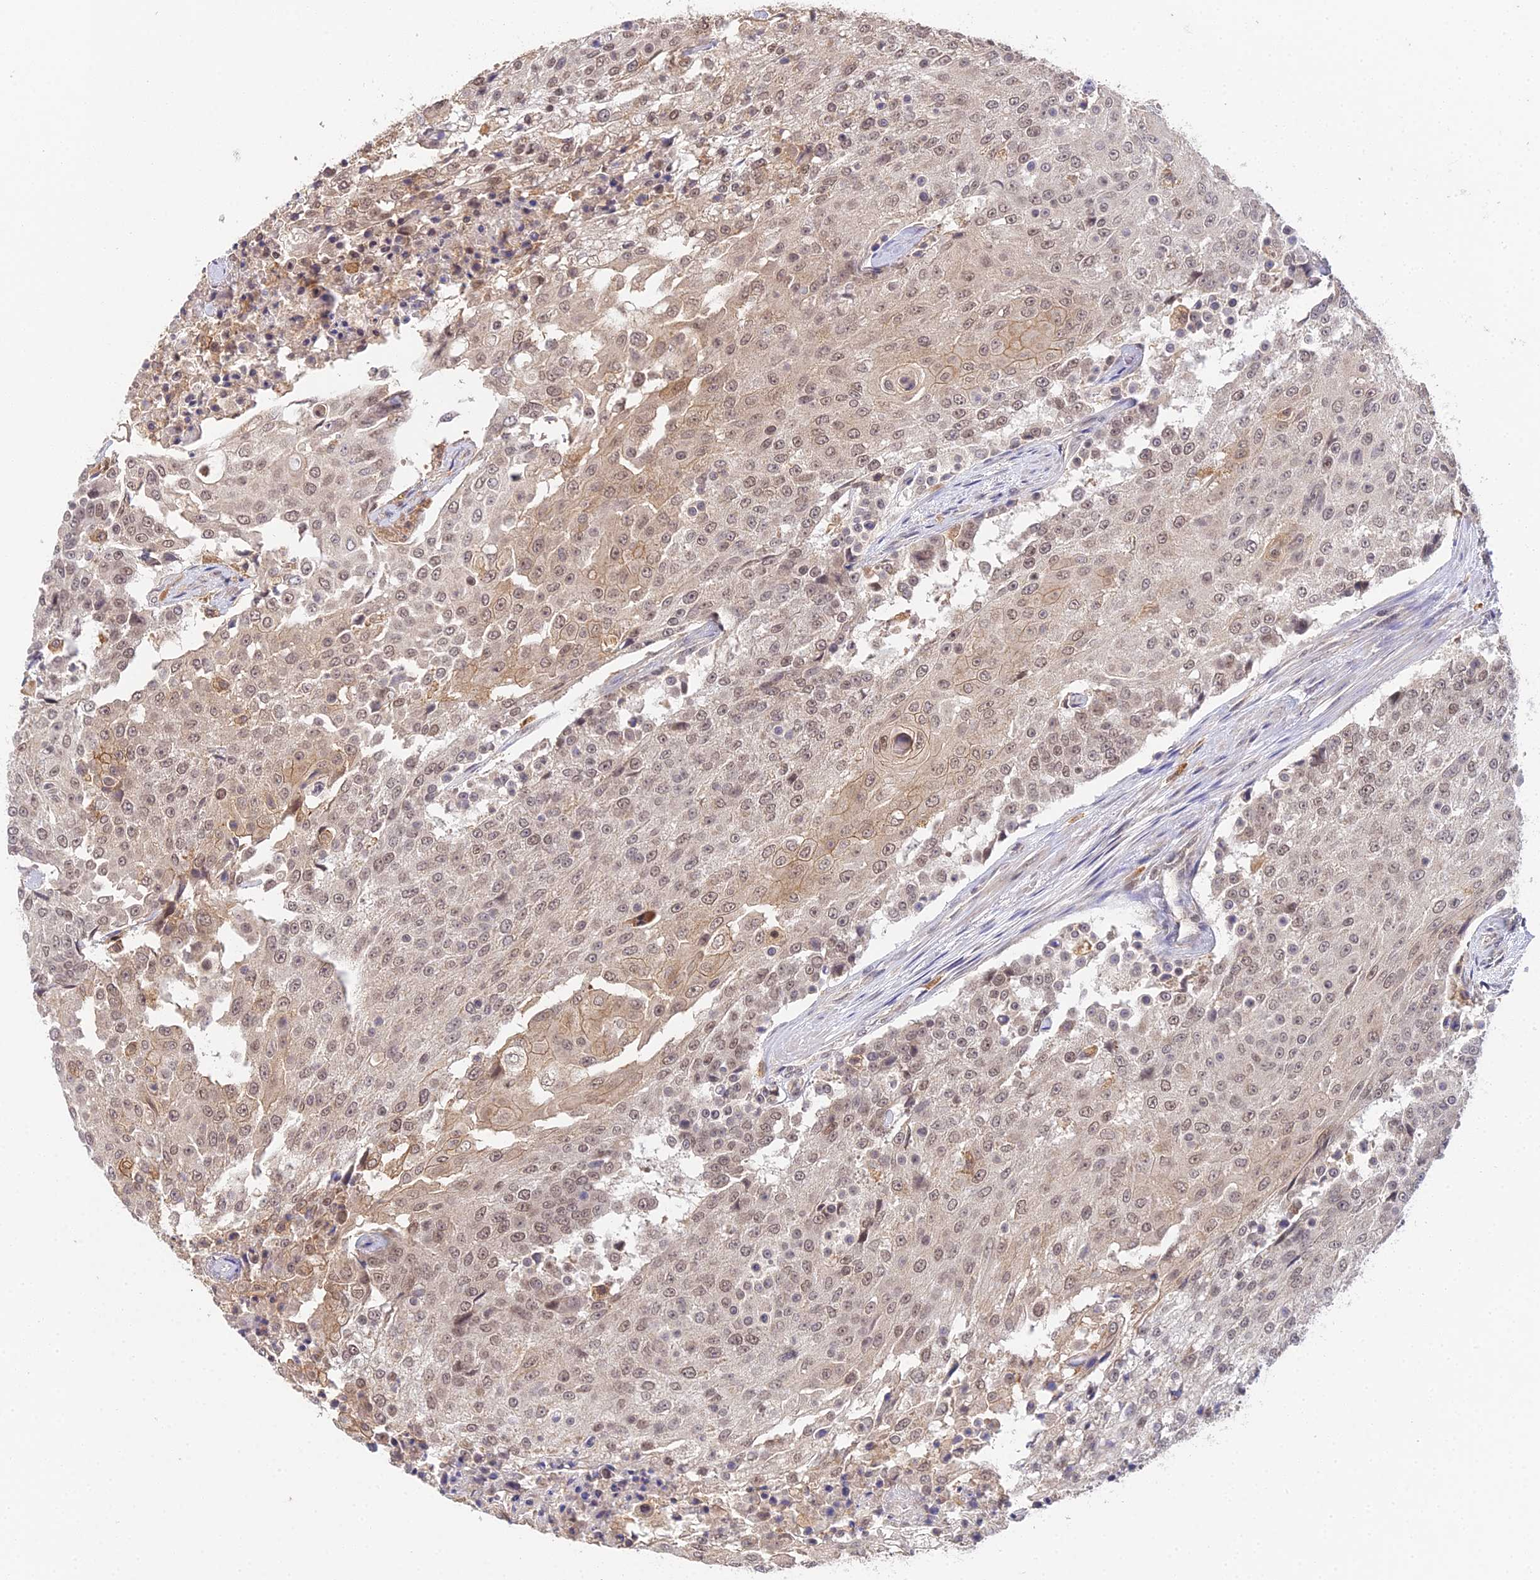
{"staining": {"intensity": "weak", "quantity": ">75%", "location": "cytoplasmic/membranous,nuclear"}, "tissue": "urothelial cancer", "cell_type": "Tumor cells", "image_type": "cancer", "snomed": [{"axis": "morphology", "description": "Urothelial carcinoma, High grade"}, {"axis": "topography", "description": "Urinary bladder"}], "caption": "Immunohistochemistry (IHC) (DAB (3,3'-diaminobenzidine)) staining of human high-grade urothelial carcinoma reveals weak cytoplasmic/membranous and nuclear protein positivity in about >75% of tumor cells.", "gene": "TPRX1", "patient": {"sex": "female", "age": 63}}